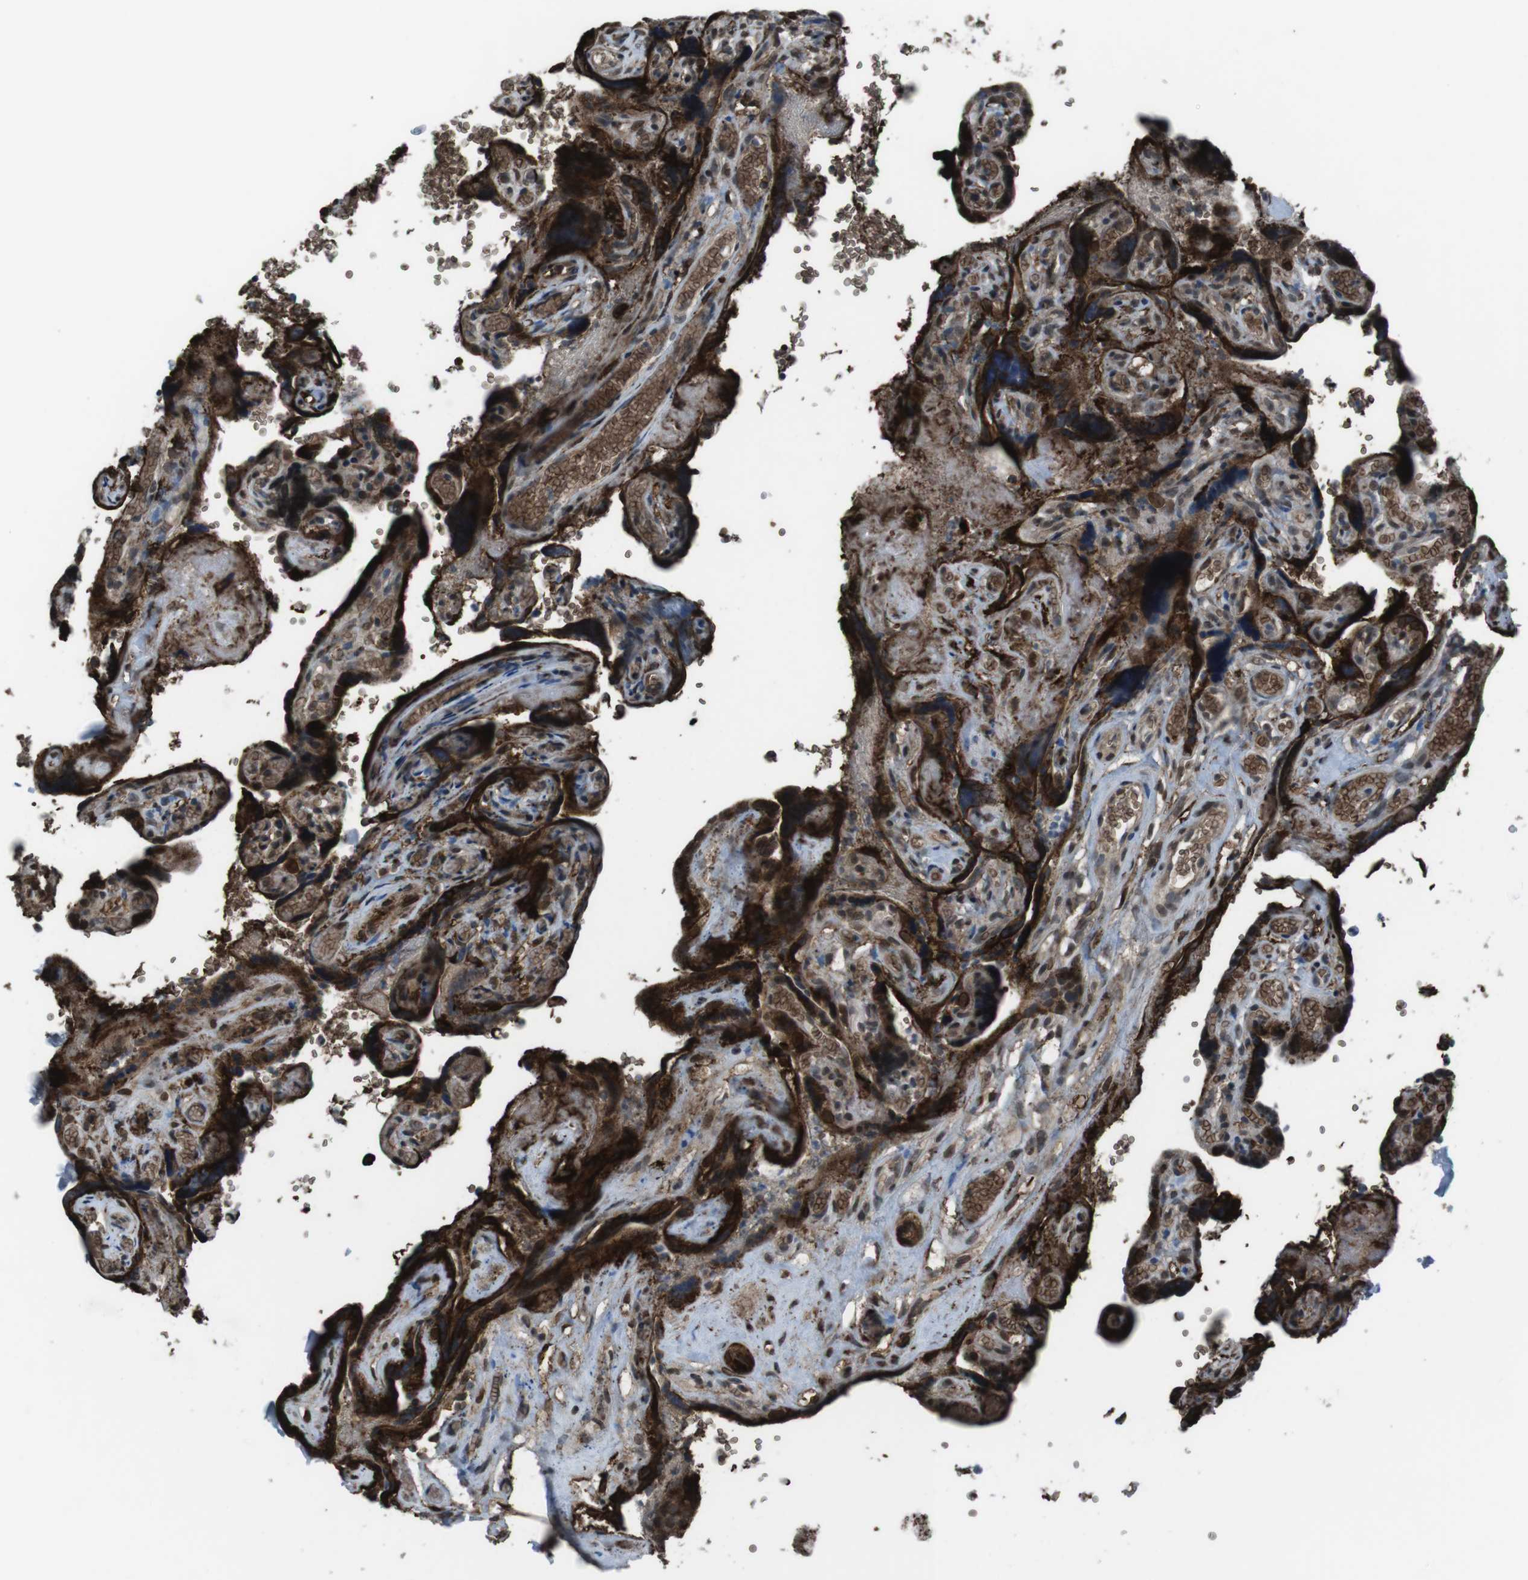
{"staining": {"intensity": "moderate", "quantity": ">75%", "location": "cytoplasmic/membranous,nuclear"}, "tissue": "placenta", "cell_type": "Decidual cells", "image_type": "normal", "snomed": [{"axis": "morphology", "description": "Normal tissue, NOS"}, {"axis": "topography", "description": "Placenta"}], "caption": "Immunohistochemistry (IHC) of benign placenta exhibits medium levels of moderate cytoplasmic/membranous,nuclear staining in about >75% of decidual cells. (DAB (3,3'-diaminobenzidine) IHC, brown staining for protein, blue staining for nuclei).", "gene": "GDF10", "patient": {"sex": "female", "age": 30}}